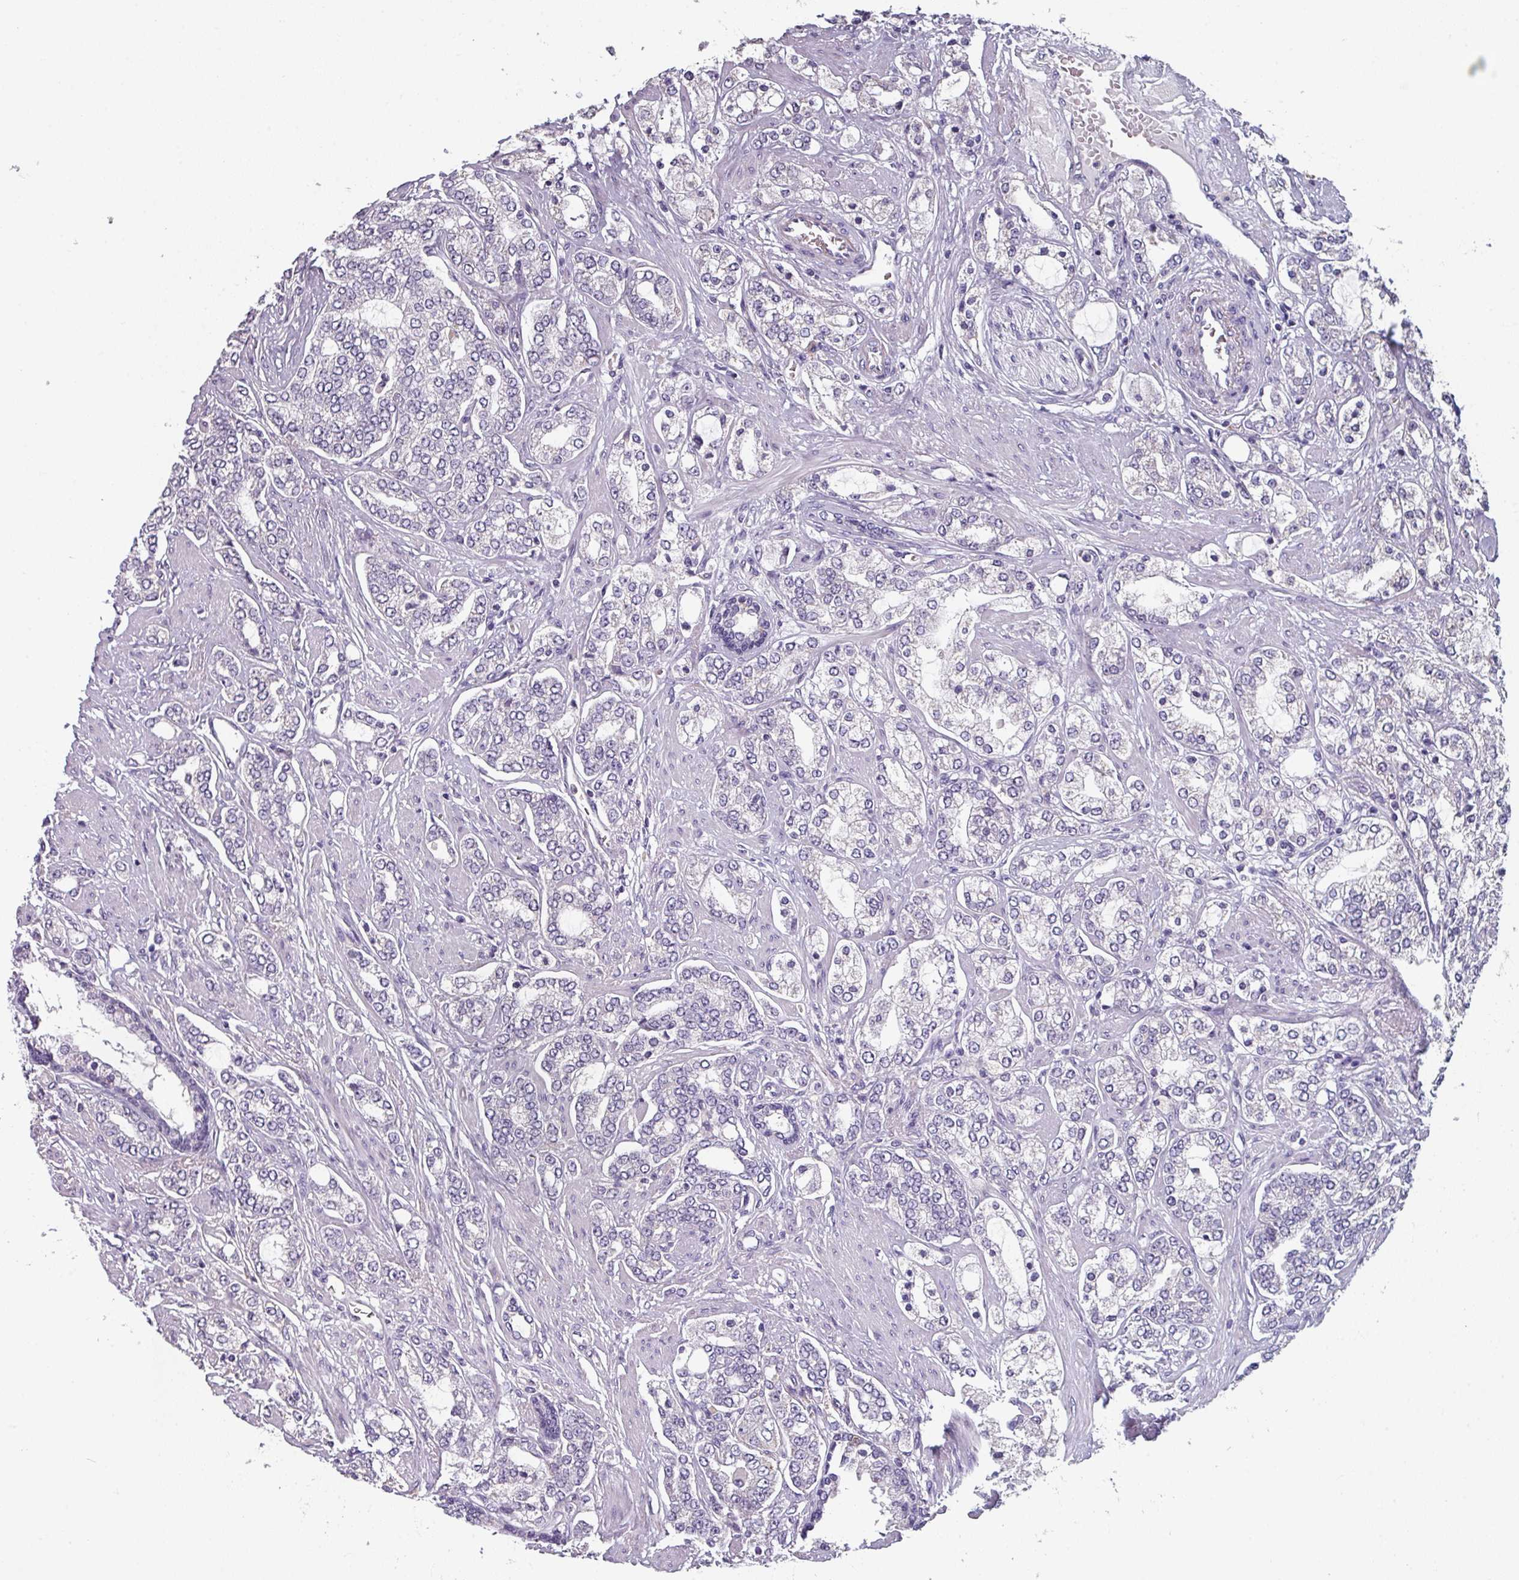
{"staining": {"intensity": "negative", "quantity": "none", "location": "none"}, "tissue": "prostate cancer", "cell_type": "Tumor cells", "image_type": "cancer", "snomed": [{"axis": "morphology", "description": "Adenocarcinoma, High grade"}, {"axis": "topography", "description": "Prostate"}], "caption": "Immunohistochemistry (IHC) of human prostate cancer reveals no staining in tumor cells.", "gene": "PRAMEF8", "patient": {"sex": "male", "age": 64}}